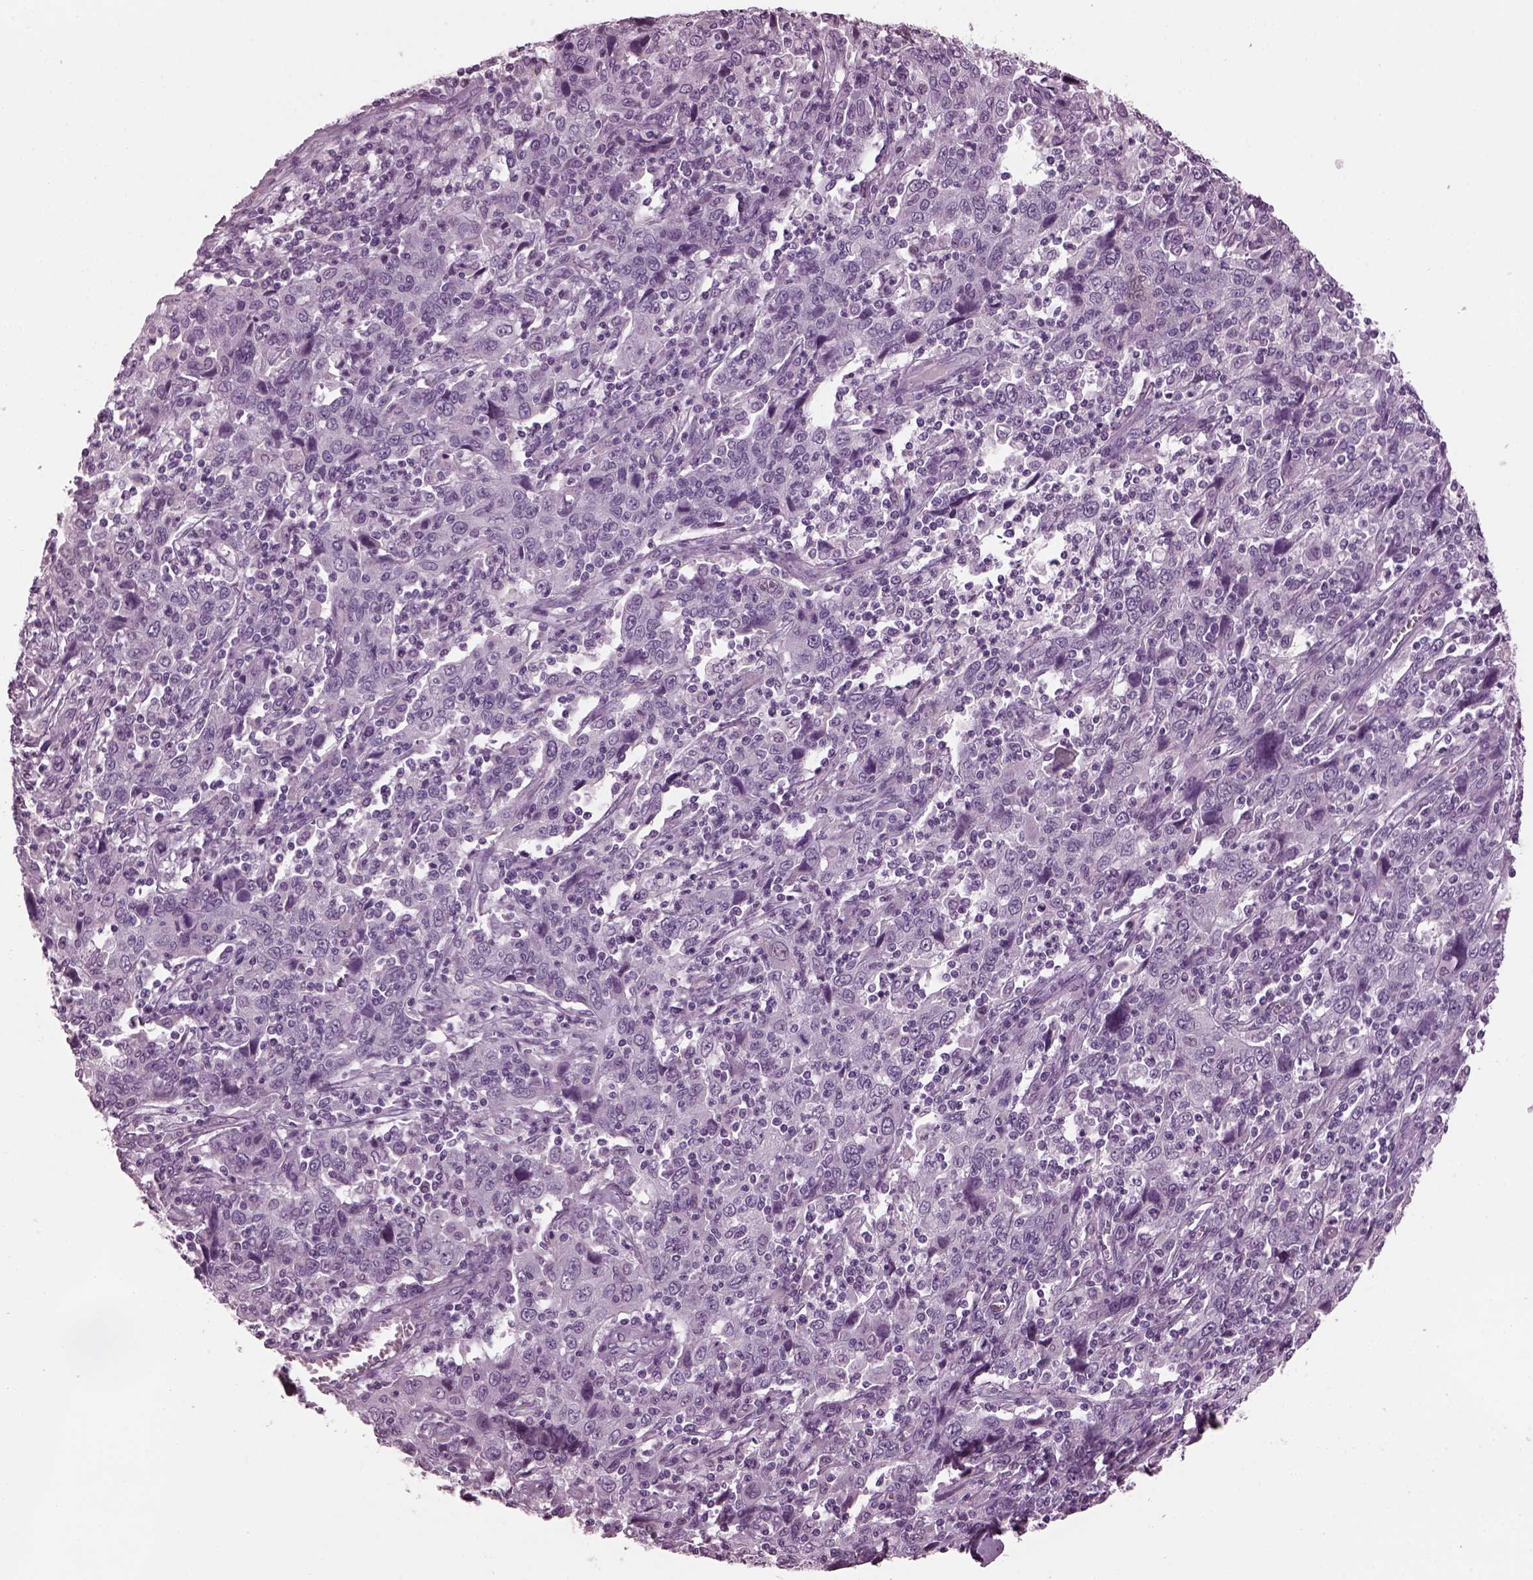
{"staining": {"intensity": "negative", "quantity": "none", "location": "none"}, "tissue": "cervical cancer", "cell_type": "Tumor cells", "image_type": "cancer", "snomed": [{"axis": "morphology", "description": "Squamous cell carcinoma, NOS"}, {"axis": "topography", "description": "Cervix"}], "caption": "This is an IHC micrograph of human cervical cancer. There is no expression in tumor cells.", "gene": "TPPP2", "patient": {"sex": "female", "age": 46}}